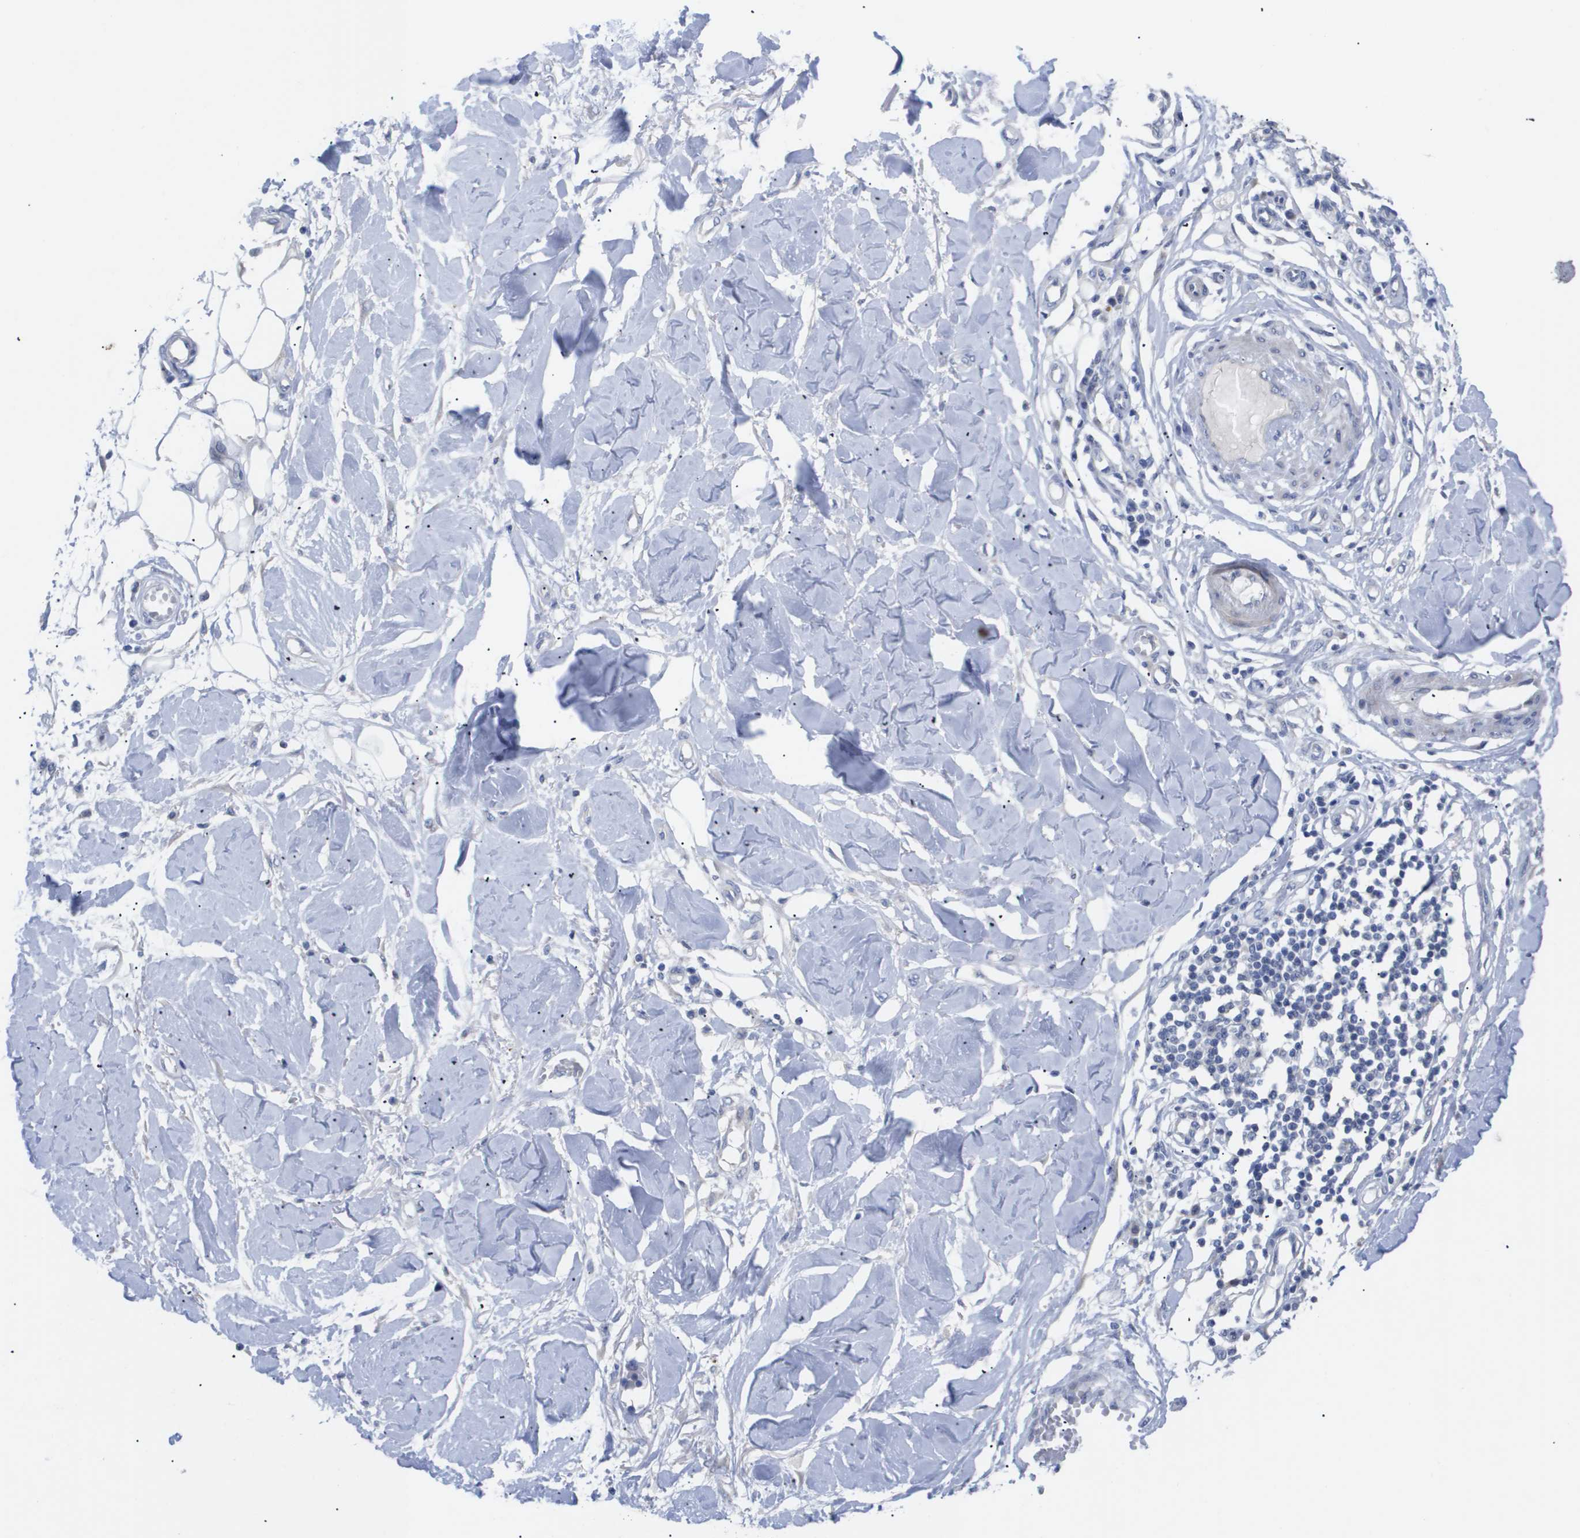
{"staining": {"intensity": "negative", "quantity": "none", "location": "none"}, "tissue": "adipose tissue", "cell_type": "Adipocytes", "image_type": "normal", "snomed": [{"axis": "morphology", "description": "Normal tissue, NOS"}, {"axis": "morphology", "description": "Squamous cell carcinoma, NOS"}, {"axis": "topography", "description": "Skin"}, {"axis": "topography", "description": "Peripheral nerve tissue"}], "caption": "This is an immunohistochemistry micrograph of normal adipose tissue. There is no expression in adipocytes.", "gene": "CAV3", "patient": {"sex": "male", "age": 83}}